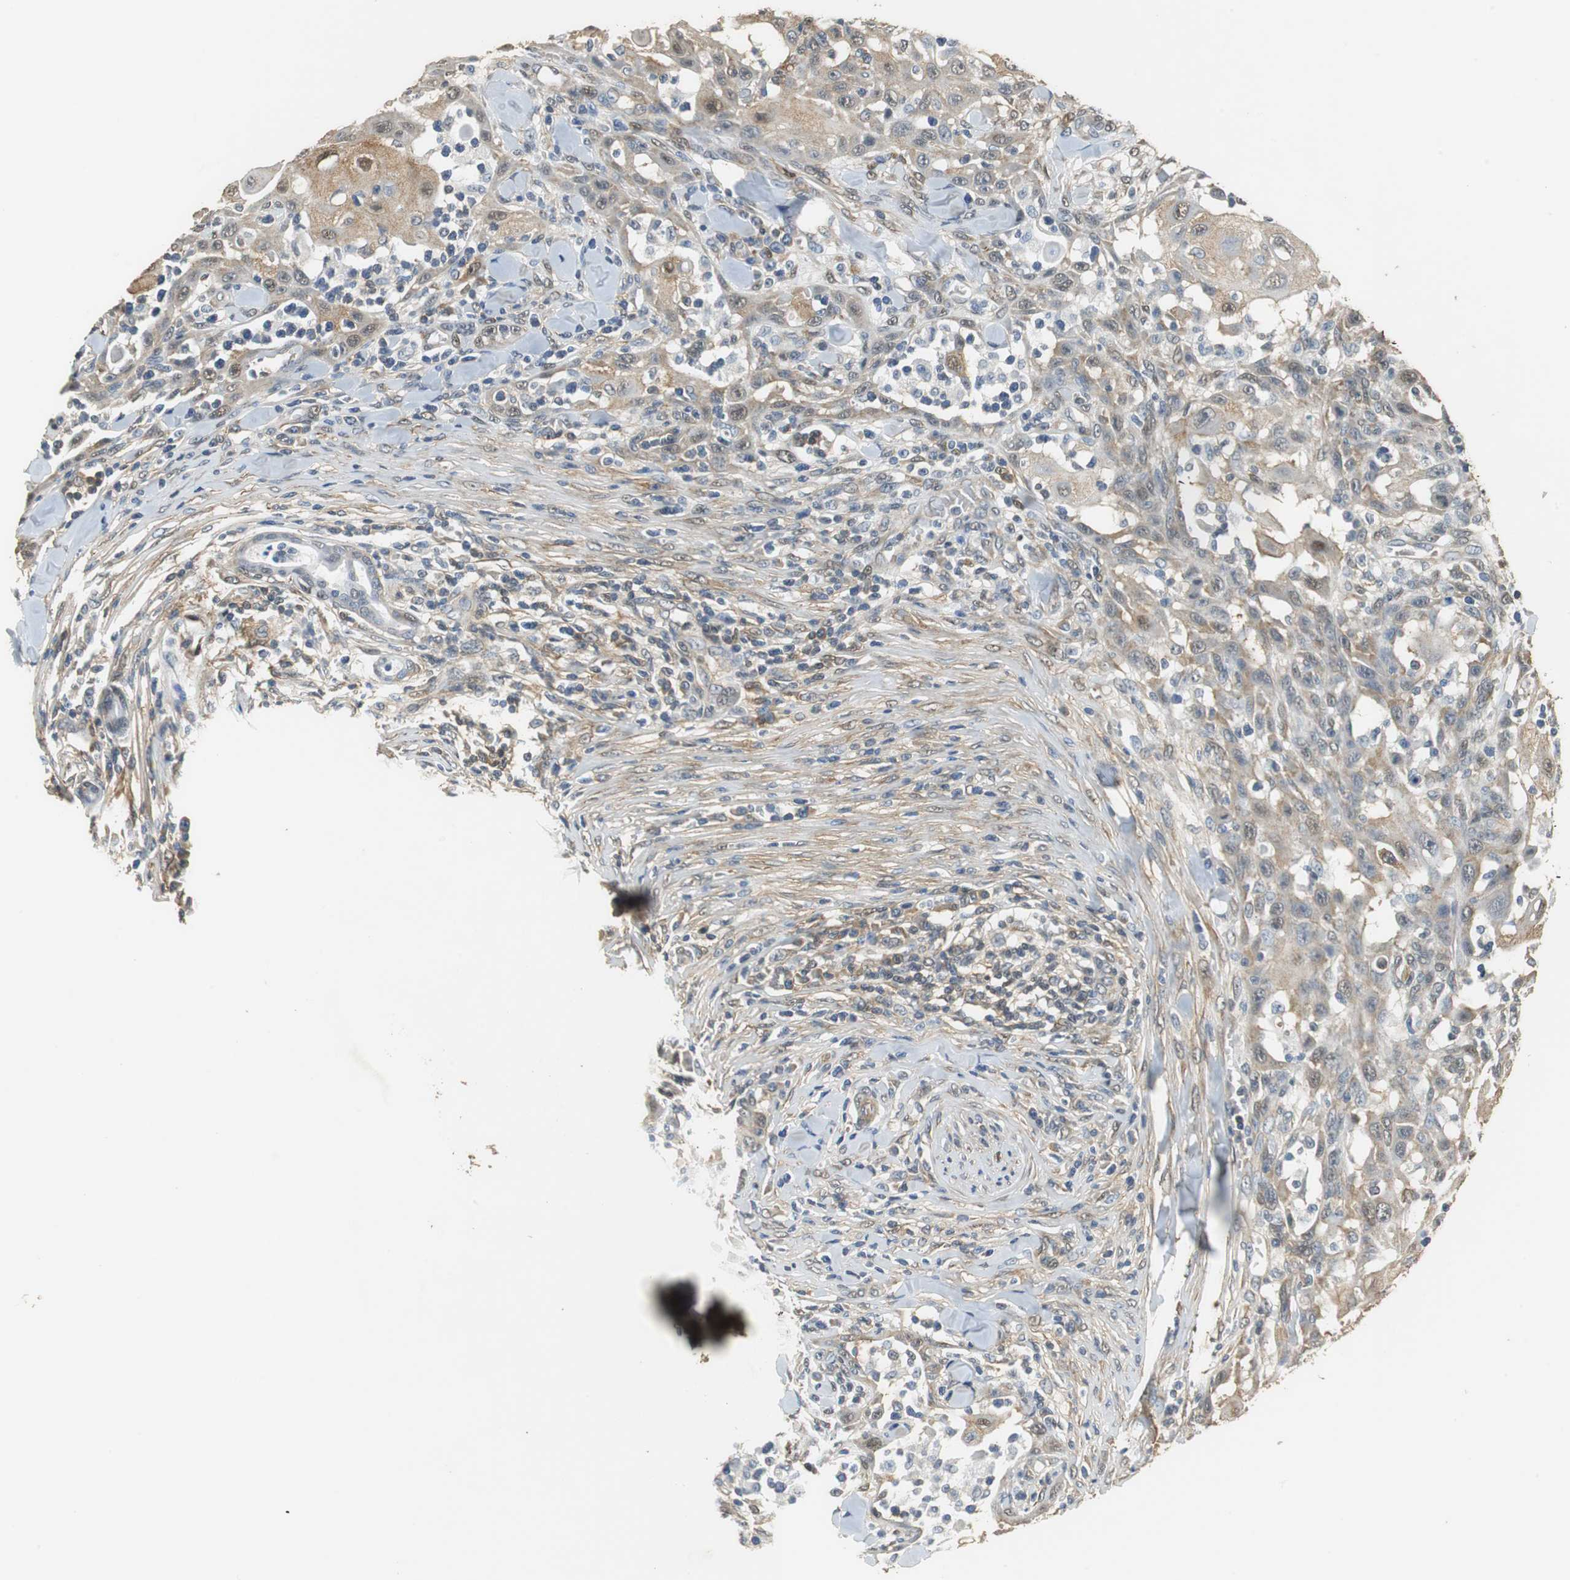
{"staining": {"intensity": "moderate", "quantity": ">75%", "location": "cytoplasmic/membranous"}, "tissue": "skin cancer", "cell_type": "Tumor cells", "image_type": "cancer", "snomed": [{"axis": "morphology", "description": "Squamous cell carcinoma, NOS"}, {"axis": "topography", "description": "Skin"}], "caption": "Immunohistochemical staining of human skin cancer shows medium levels of moderate cytoplasmic/membranous protein positivity in approximately >75% of tumor cells.", "gene": "UBQLN2", "patient": {"sex": "male", "age": 24}}